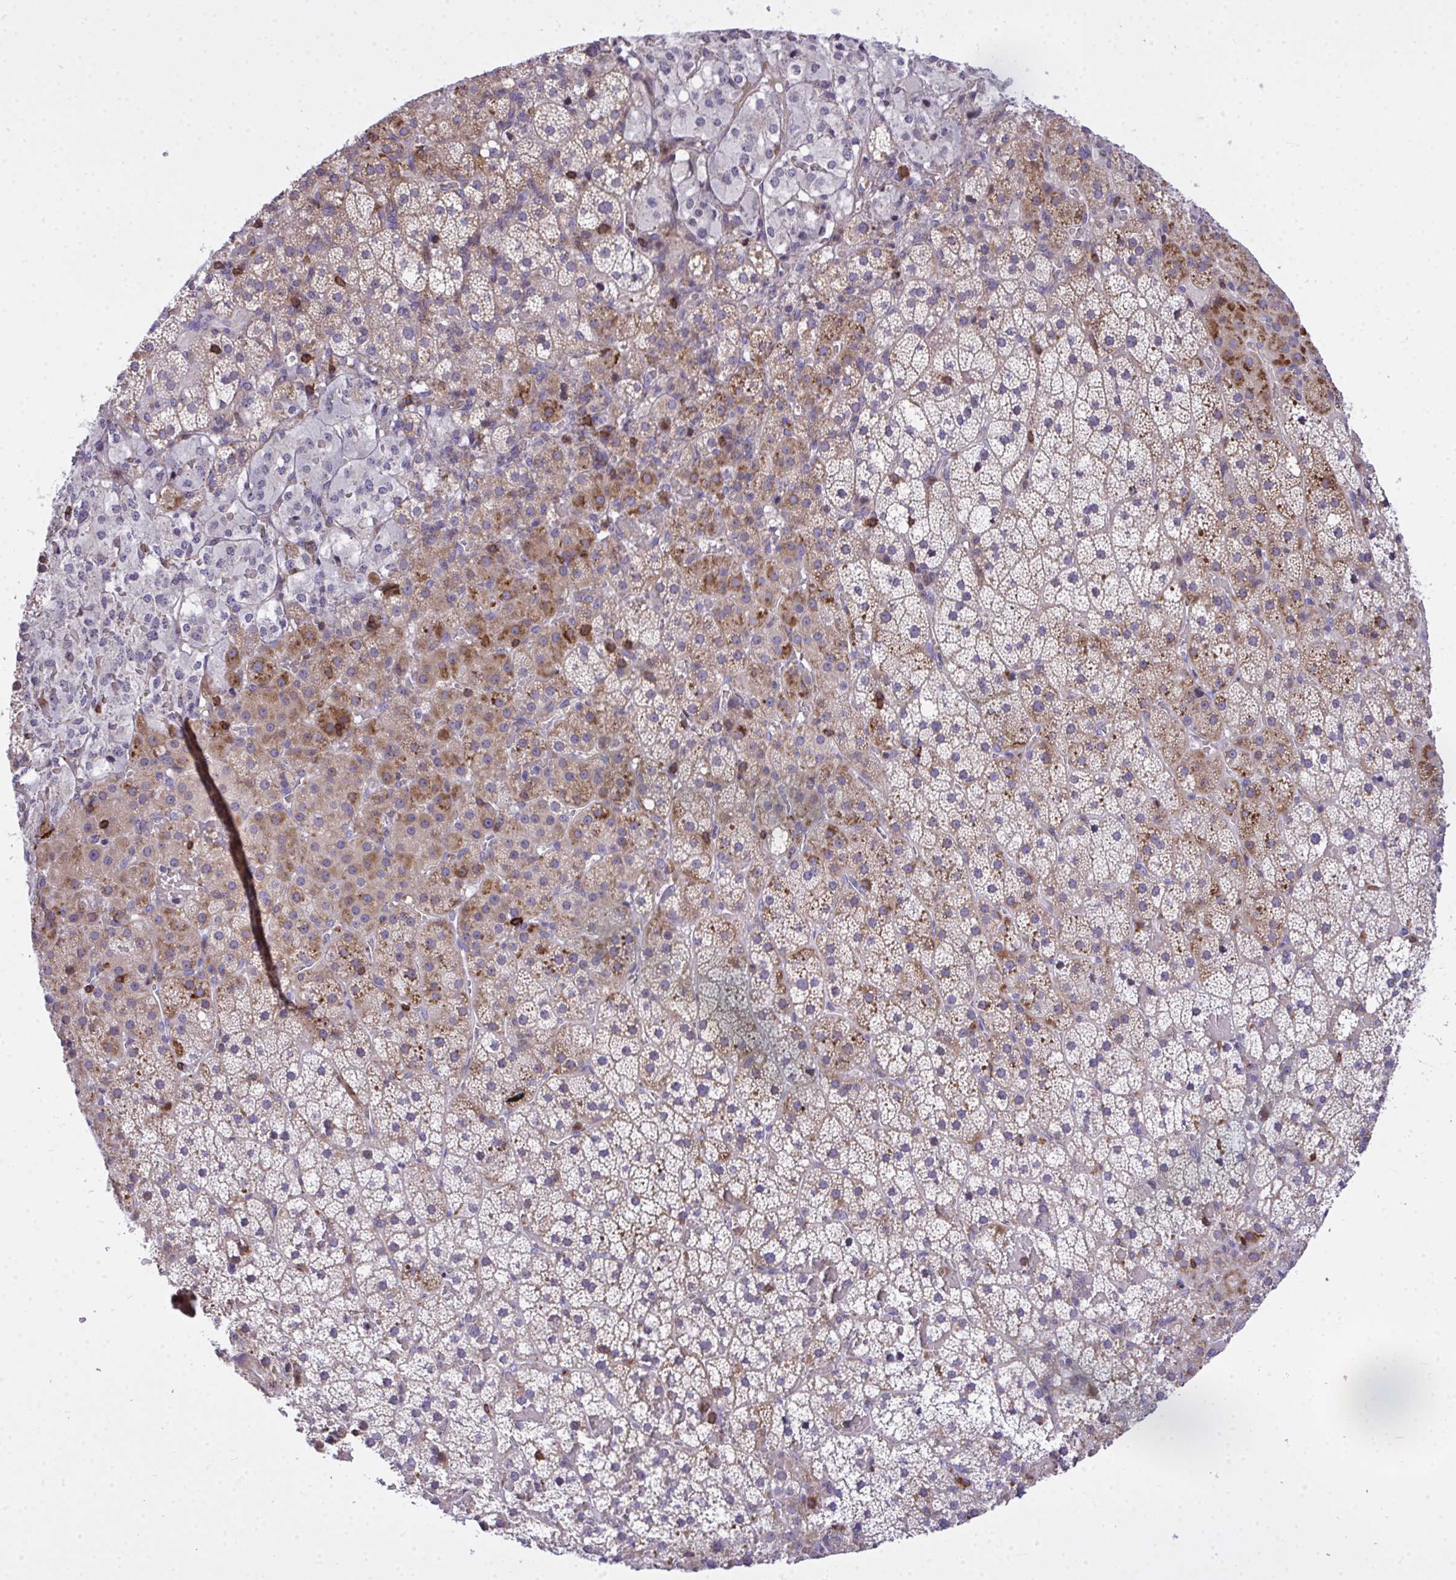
{"staining": {"intensity": "moderate", "quantity": "25%-75%", "location": "cytoplasmic/membranous"}, "tissue": "adrenal gland", "cell_type": "Glandular cells", "image_type": "normal", "snomed": [{"axis": "morphology", "description": "Normal tissue, NOS"}, {"axis": "topography", "description": "Adrenal gland"}], "caption": "Adrenal gland stained with DAB (3,3'-diaminobenzidine) IHC displays medium levels of moderate cytoplasmic/membranous expression in about 25%-75% of glandular cells.", "gene": "AP5M1", "patient": {"sex": "male", "age": 53}}